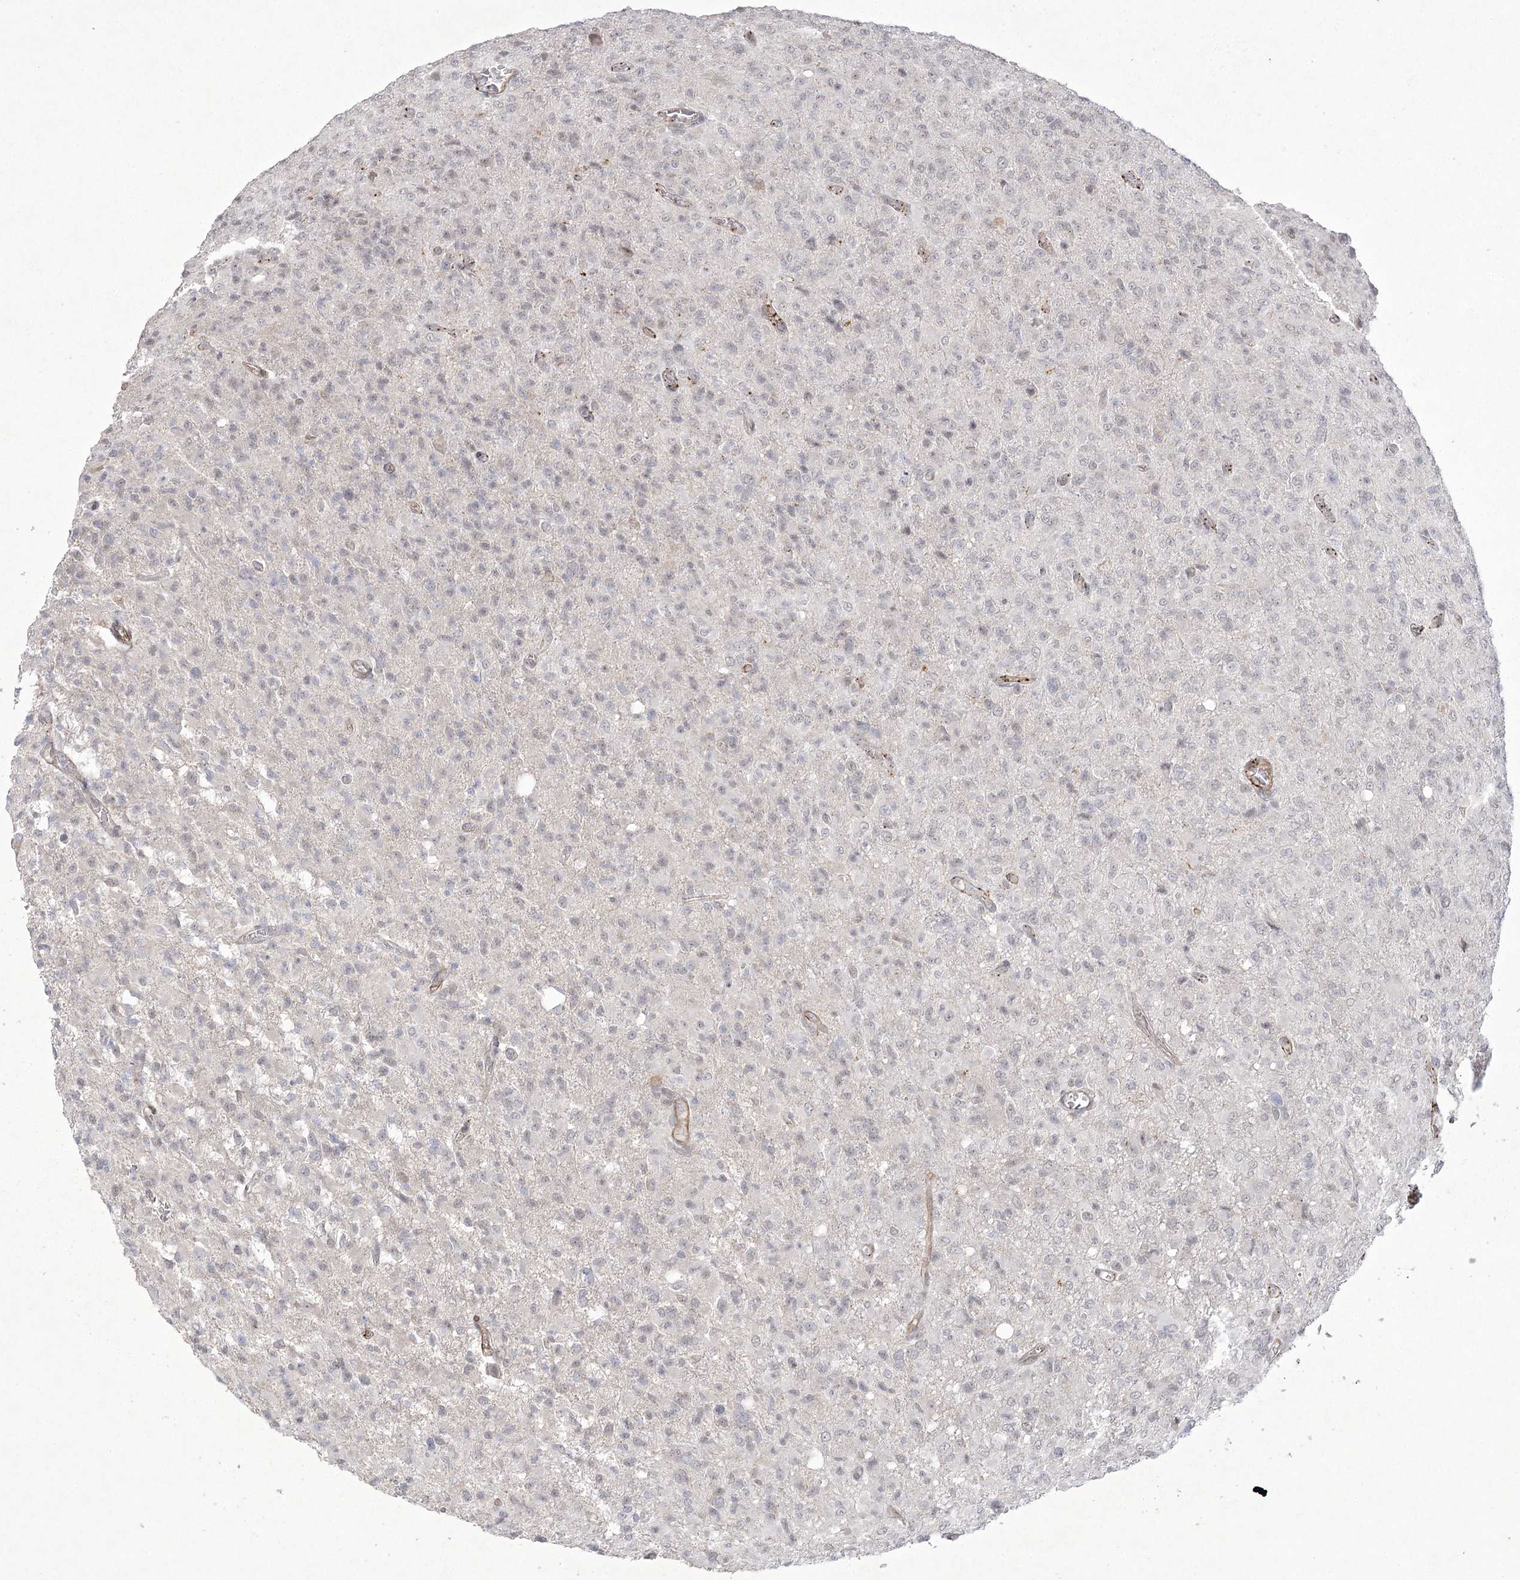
{"staining": {"intensity": "weak", "quantity": "25%-75%", "location": "nuclear"}, "tissue": "glioma", "cell_type": "Tumor cells", "image_type": "cancer", "snomed": [{"axis": "morphology", "description": "Glioma, malignant, High grade"}, {"axis": "topography", "description": "Brain"}], "caption": "Glioma tissue exhibits weak nuclear staining in approximately 25%-75% of tumor cells, visualized by immunohistochemistry.", "gene": "AMTN", "patient": {"sex": "female", "age": 57}}